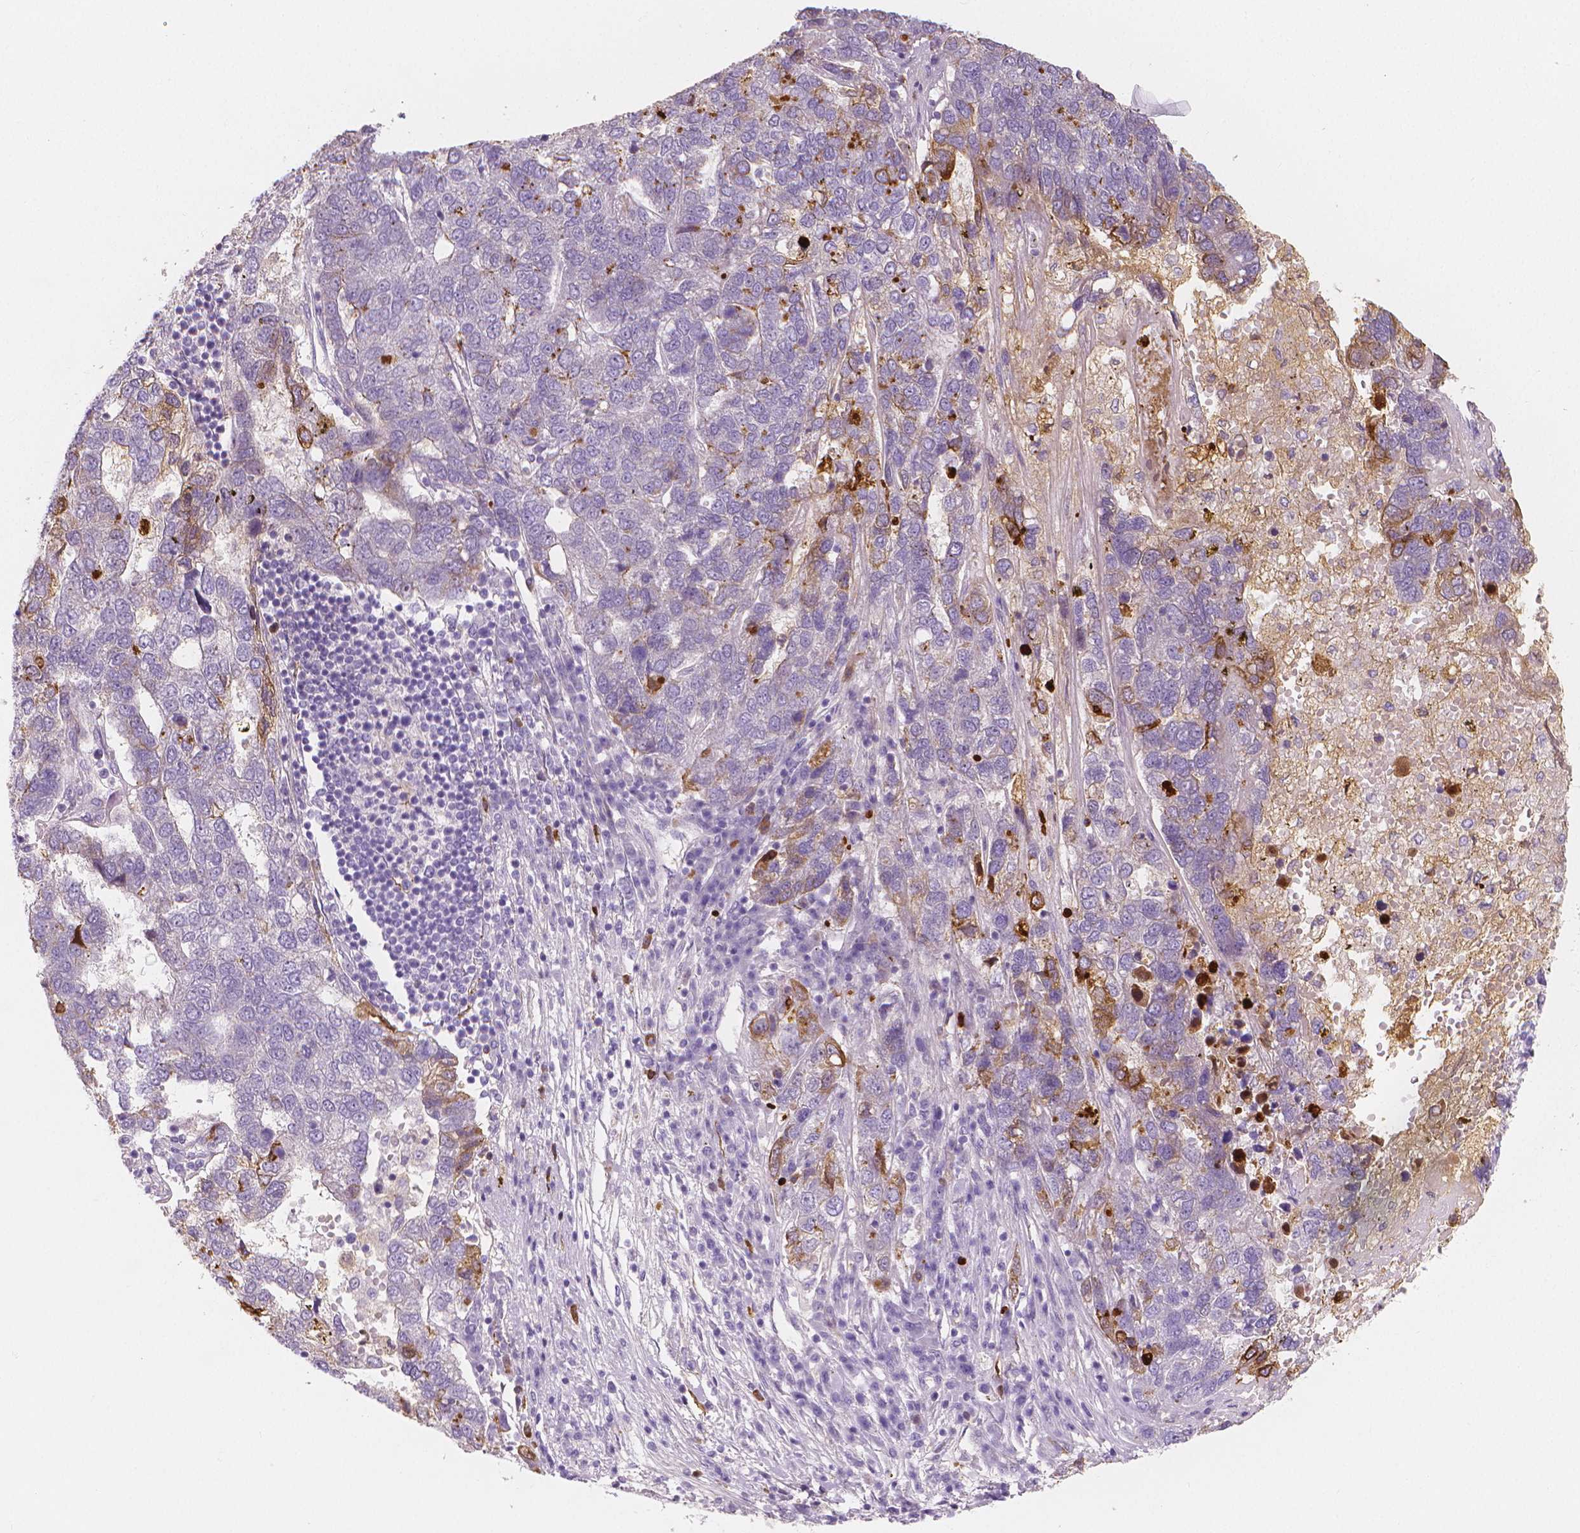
{"staining": {"intensity": "negative", "quantity": "none", "location": "none"}, "tissue": "pancreatic cancer", "cell_type": "Tumor cells", "image_type": "cancer", "snomed": [{"axis": "morphology", "description": "Adenocarcinoma, NOS"}, {"axis": "topography", "description": "Pancreas"}], "caption": "High power microscopy histopathology image of an immunohistochemistry image of pancreatic cancer, revealing no significant positivity in tumor cells. (DAB (3,3'-diaminobenzidine) IHC with hematoxylin counter stain).", "gene": "APOA4", "patient": {"sex": "female", "age": 61}}